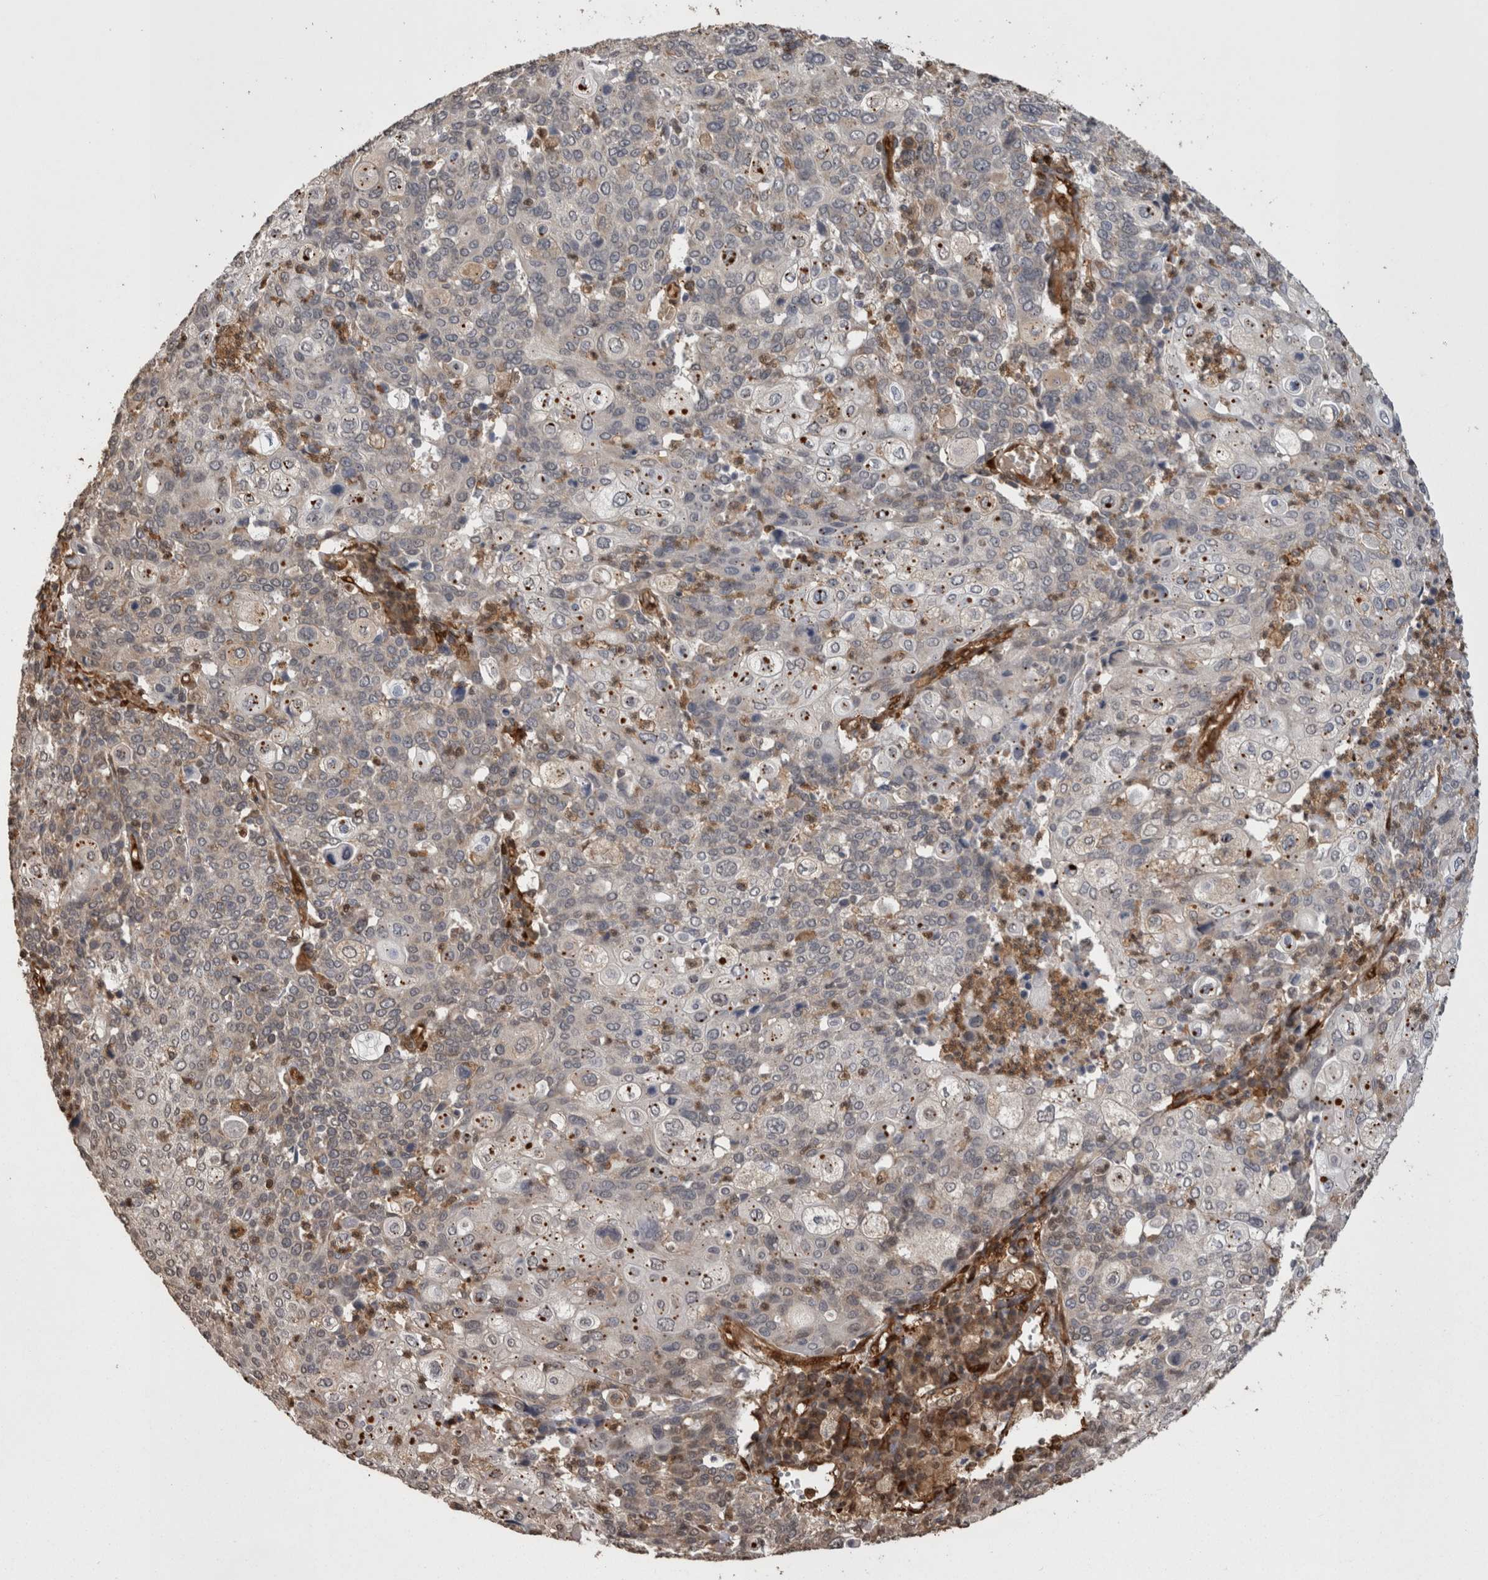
{"staining": {"intensity": "weak", "quantity": "<25%", "location": "cytoplasmic/membranous"}, "tissue": "cervical cancer", "cell_type": "Tumor cells", "image_type": "cancer", "snomed": [{"axis": "morphology", "description": "Squamous cell carcinoma, NOS"}, {"axis": "topography", "description": "Cervix"}], "caption": "Cervical cancer (squamous cell carcinoma) stained for a protein using immunohistochemistry (IHC) exhibits no staining tumor cells.", "gene": "LXN", "patient": {"sex": "female", "age": 40}}